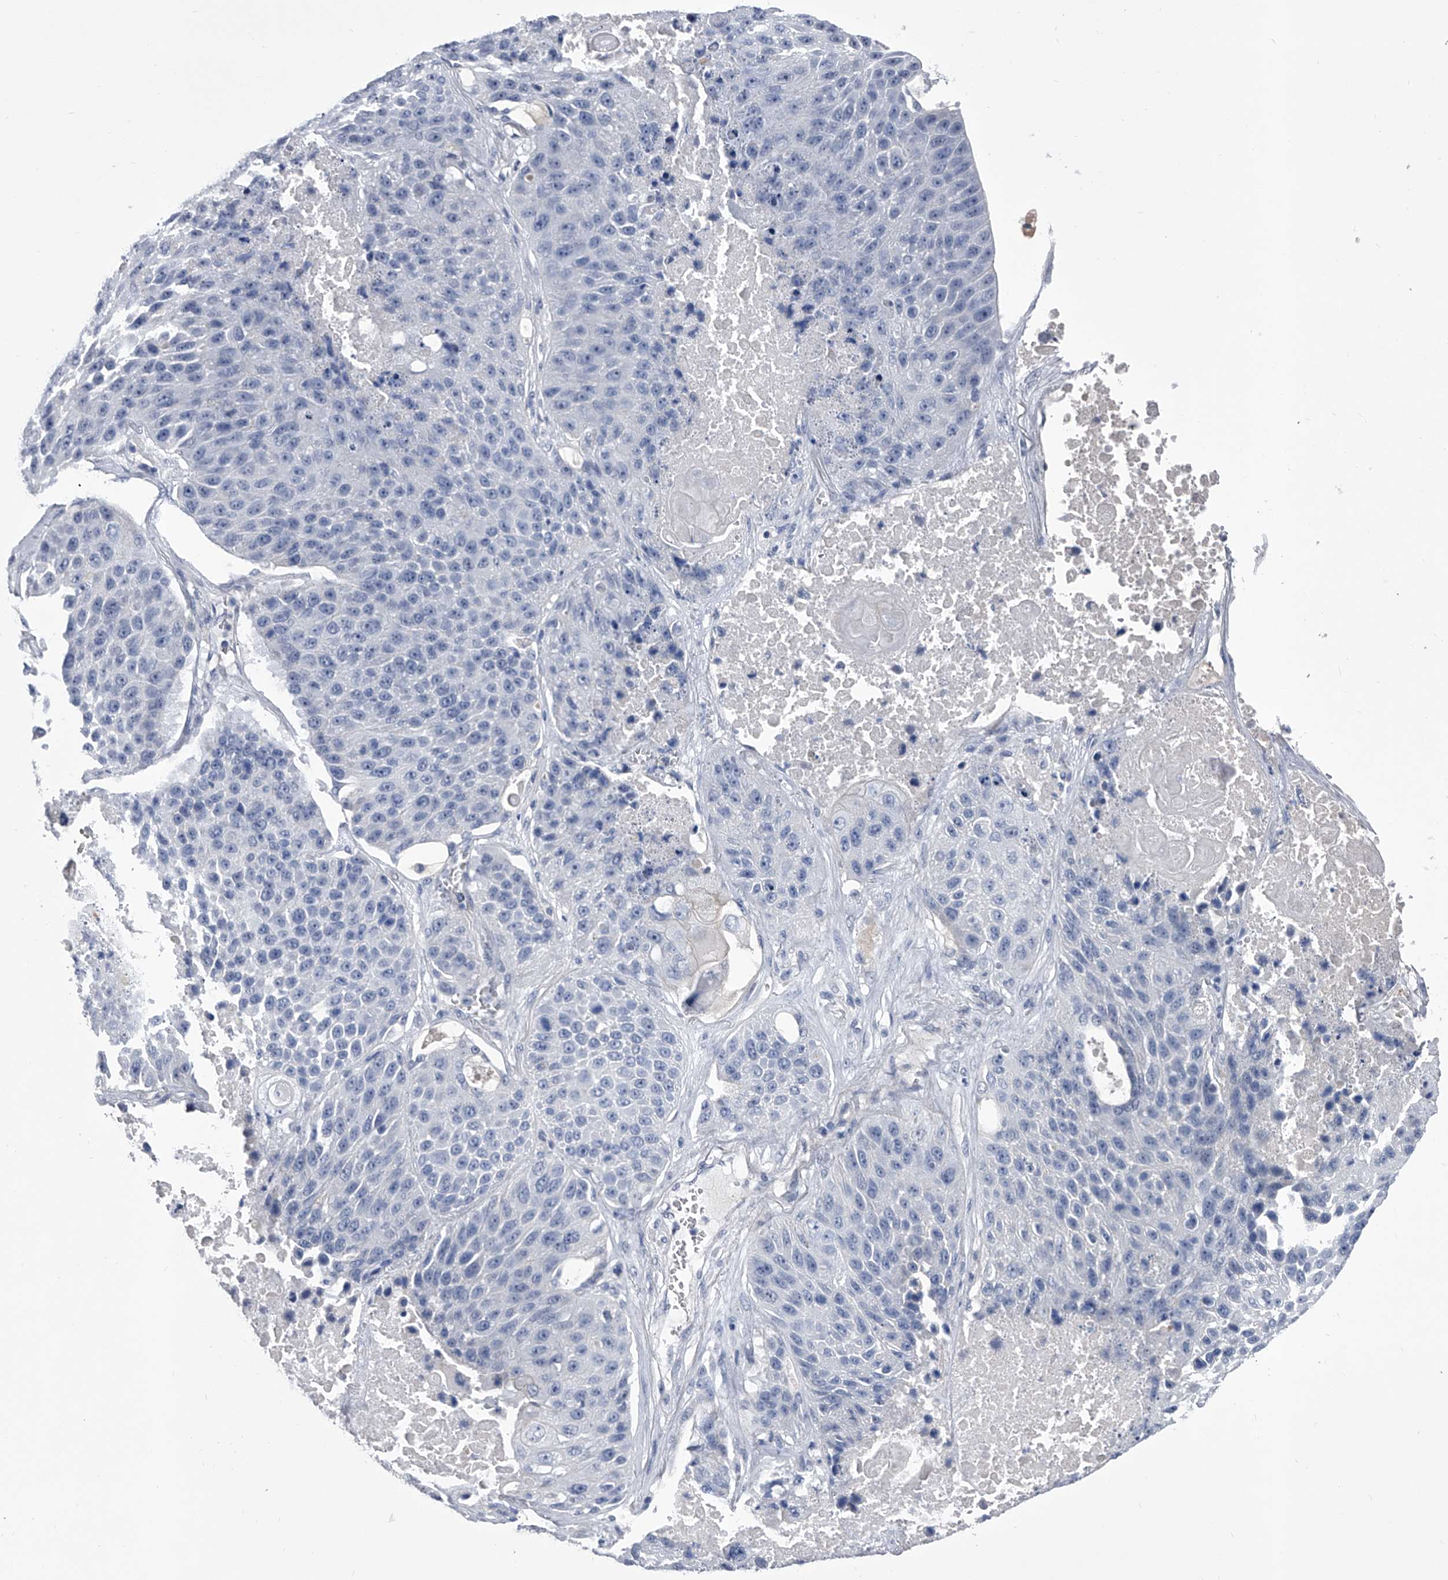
{"staining": {"intensity": "negative", "quantity": "none", "location": "none"}, "tissue": "lung cancer", "cell_type": "Tumor cells", "image_type": "cancer", "snomed": [{"axis": "morphology", "description": "Squamous cell carcinoma, NOS"}, {"axis": "topography", "description": "Lung"}], "caption": "This photomicrograph is of lung squamous cell carcinoma stained with immunohistochemistry to label a protein in brown with the nuclei are counter-stained blue. There is no expression in tumor cells.", "gene": "CRISP2", "patient": {"sex": "male", "age": 61}}